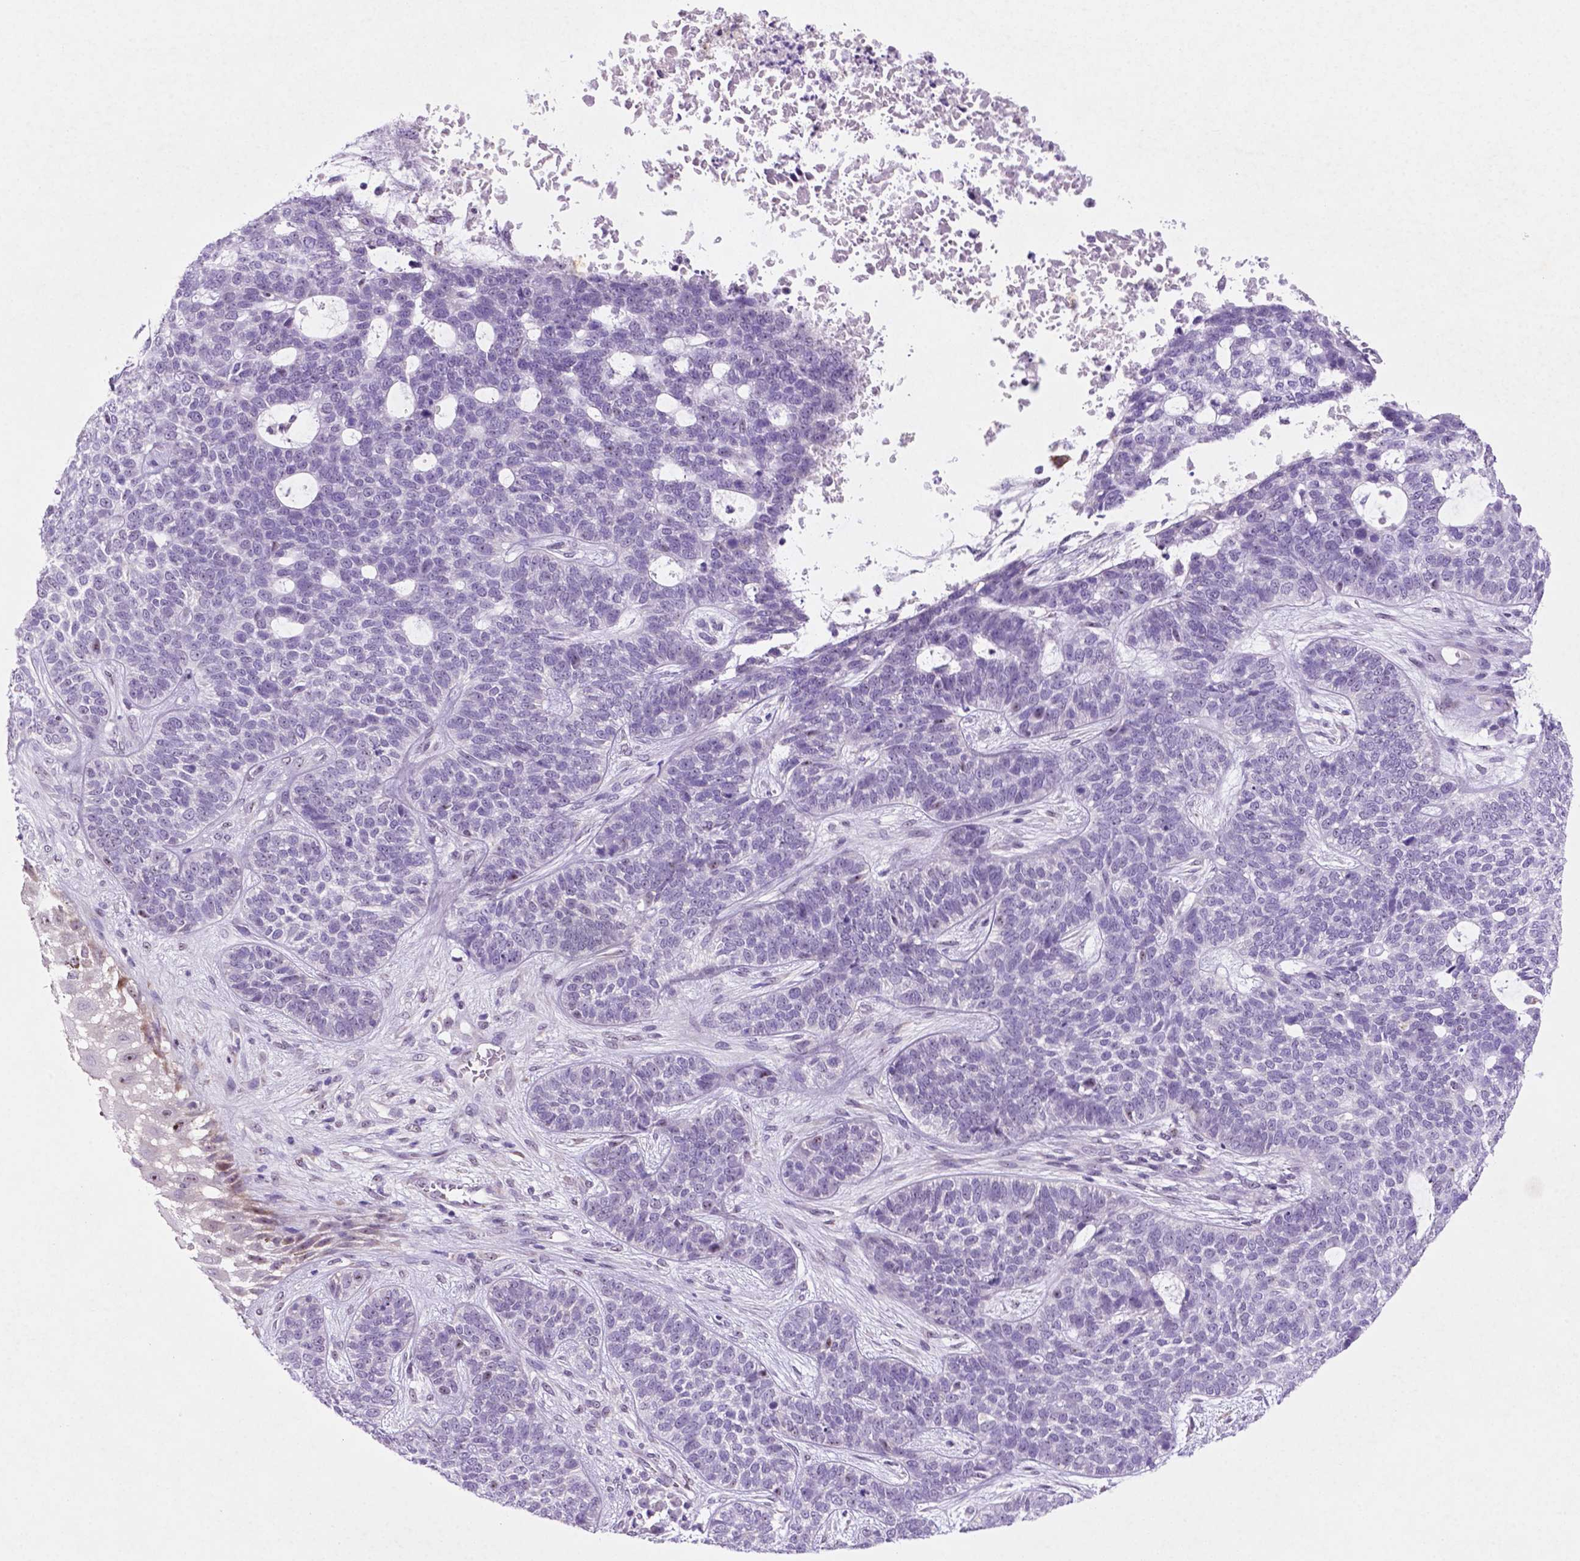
{"staining": {"intensity": "negative", "quantity": "none", "location": "none"}, "tissue": "skin cancer", "cell_type": "Tumor cells", "image_type": "cancer", "snomed": [{"axis": "morphology", "description": "Basal cell carcinoma"}, {"axis": "topography", "description": "Skin"}], "caption": "This is an immunohistochemistry photomicrograph of human skin basal cell carcinoma. There is no positivity in tumor cells.", "gene": "C18orf21", "patient": {"sex": "female", "age": 69}}